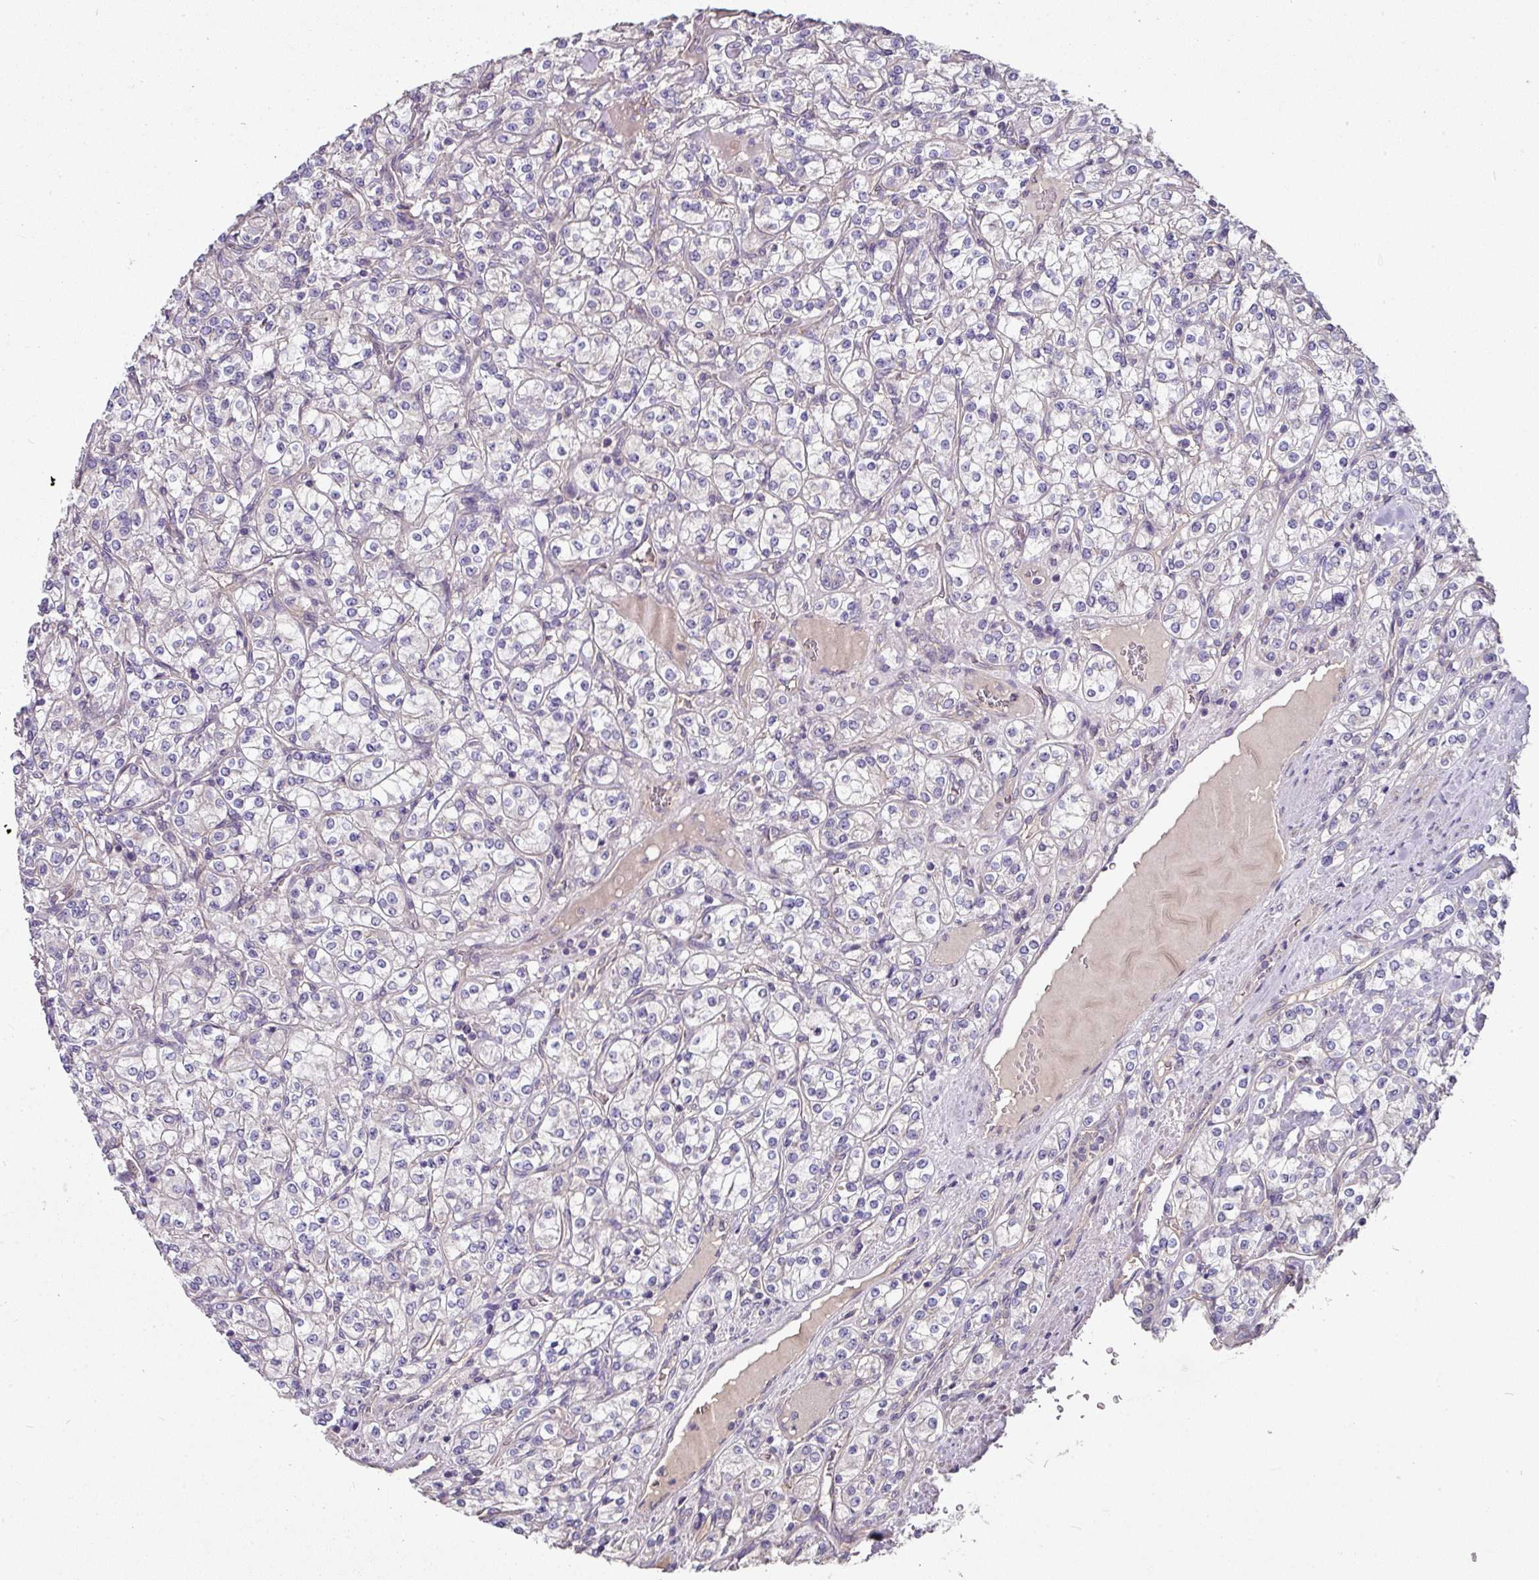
{"staining": {"intensity": "negative", "quantity": "none", "location": "none"}, "tissue": "renal cancer", "cell_type": "Tumor cells", "image_type": "cancer", "snomed": [{"axis": "morphology", "description": "Adenocarcinoma, NOS"}, {"axis": "topography", "description": "Kidney"}], "caption": "The photomicrograph displays no significant expression in tumor cells of renal cancer (adenocarcinoma).", "gene": "C4orf48", "patient": {"sex": "male", "age": 77}}